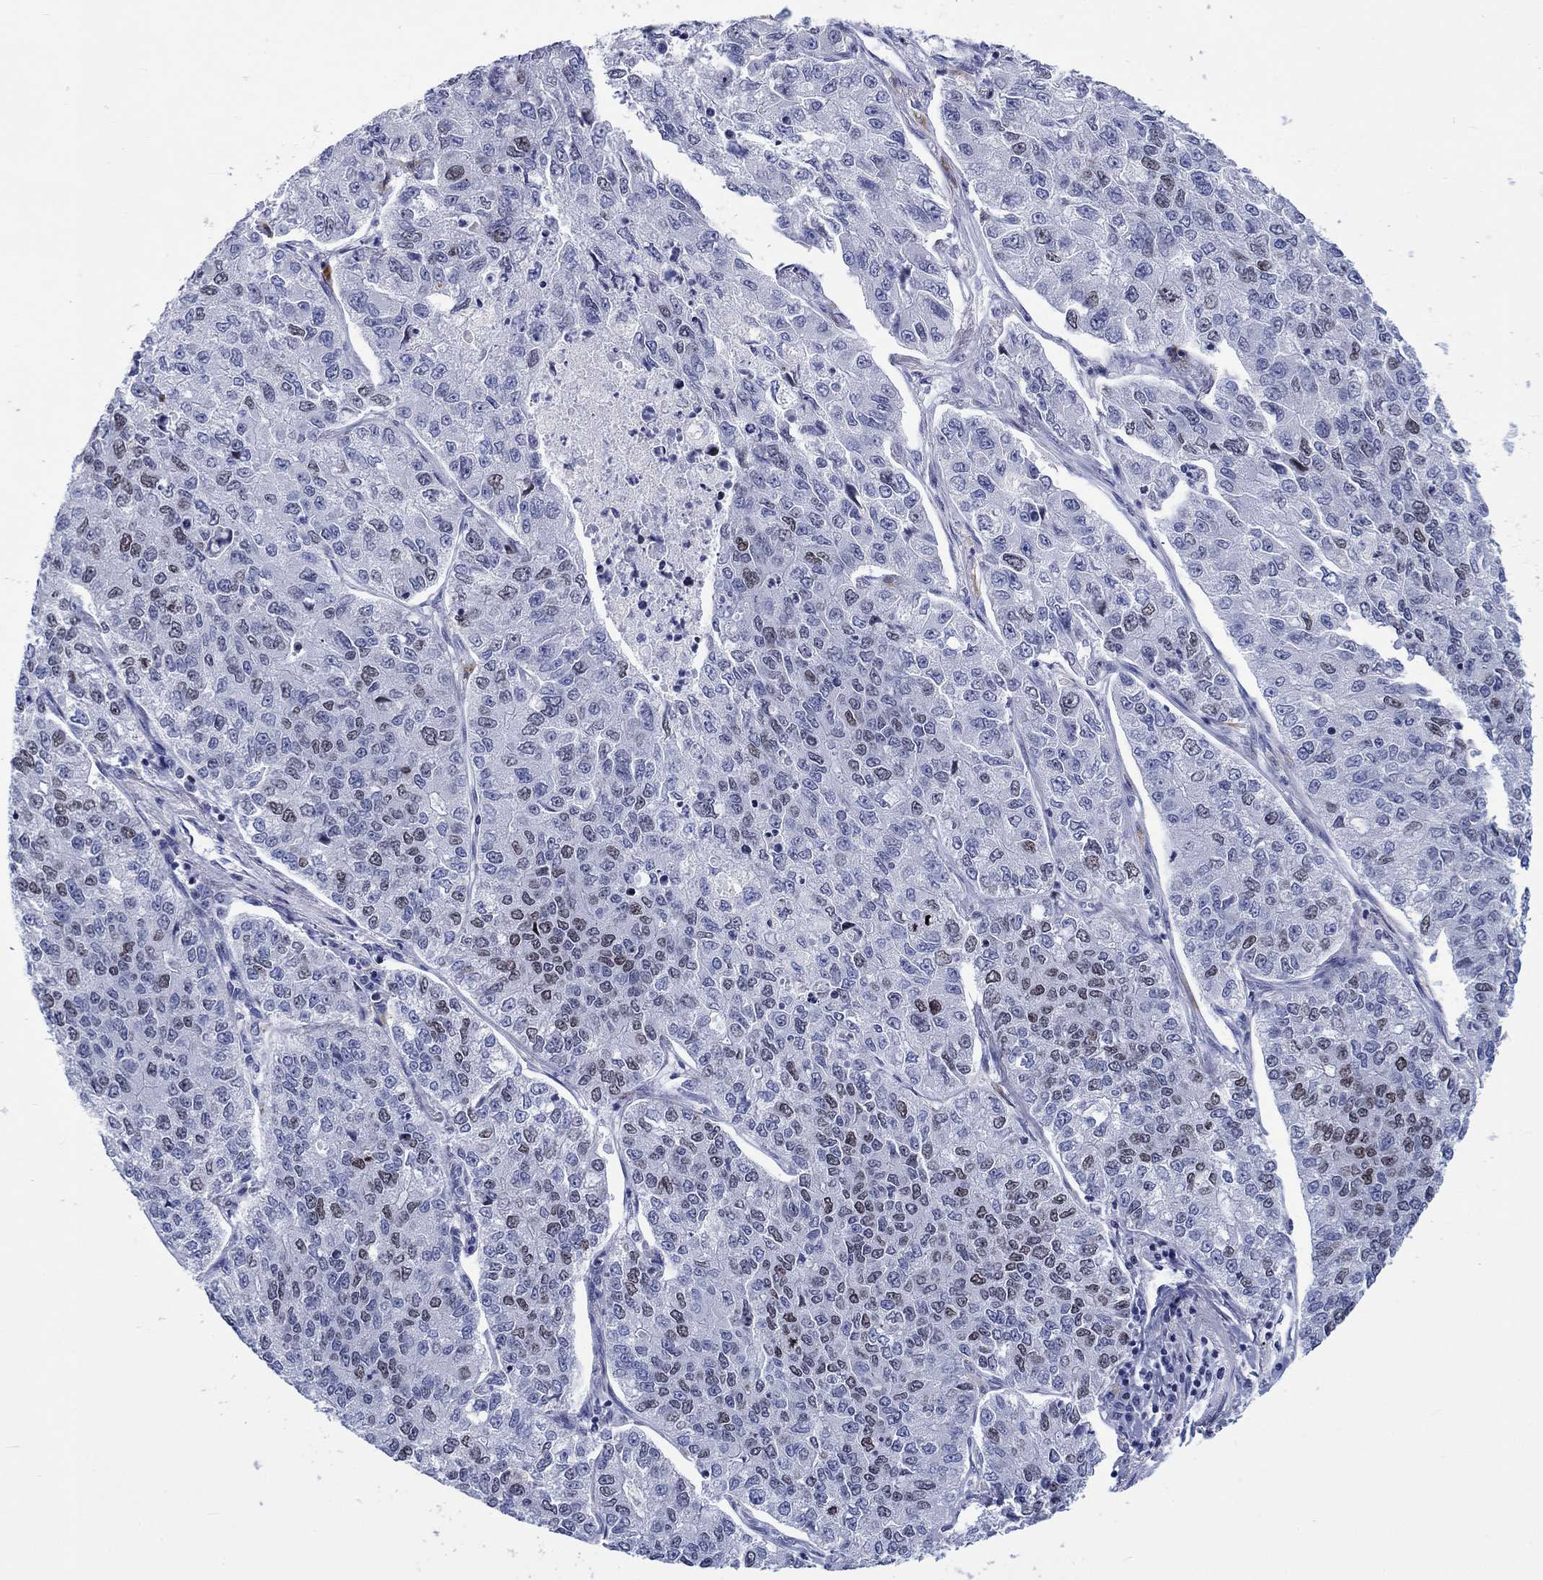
{"staining": {"intensity": "moderate", "quantity": "<25%", "location": "nuclear"}, "tissue": "lung cancer", "cell_type": "Tumor cells", "image_type": "cancer", "snomed": [{"axis": "morphology", "description": "Adenocarcinoma, NOS"}, {"axis": "topography", "description": "Lung"}], "caption": "High-power microscopy captured an immunohistochemistry (IHC) histopathology image of adenocarcinoma (lung), revealing moderate nuclear staining in approximately <25% of tumor cells.", "gene": "CDCA2", "patient": {"sex": "male", "age": 49}}